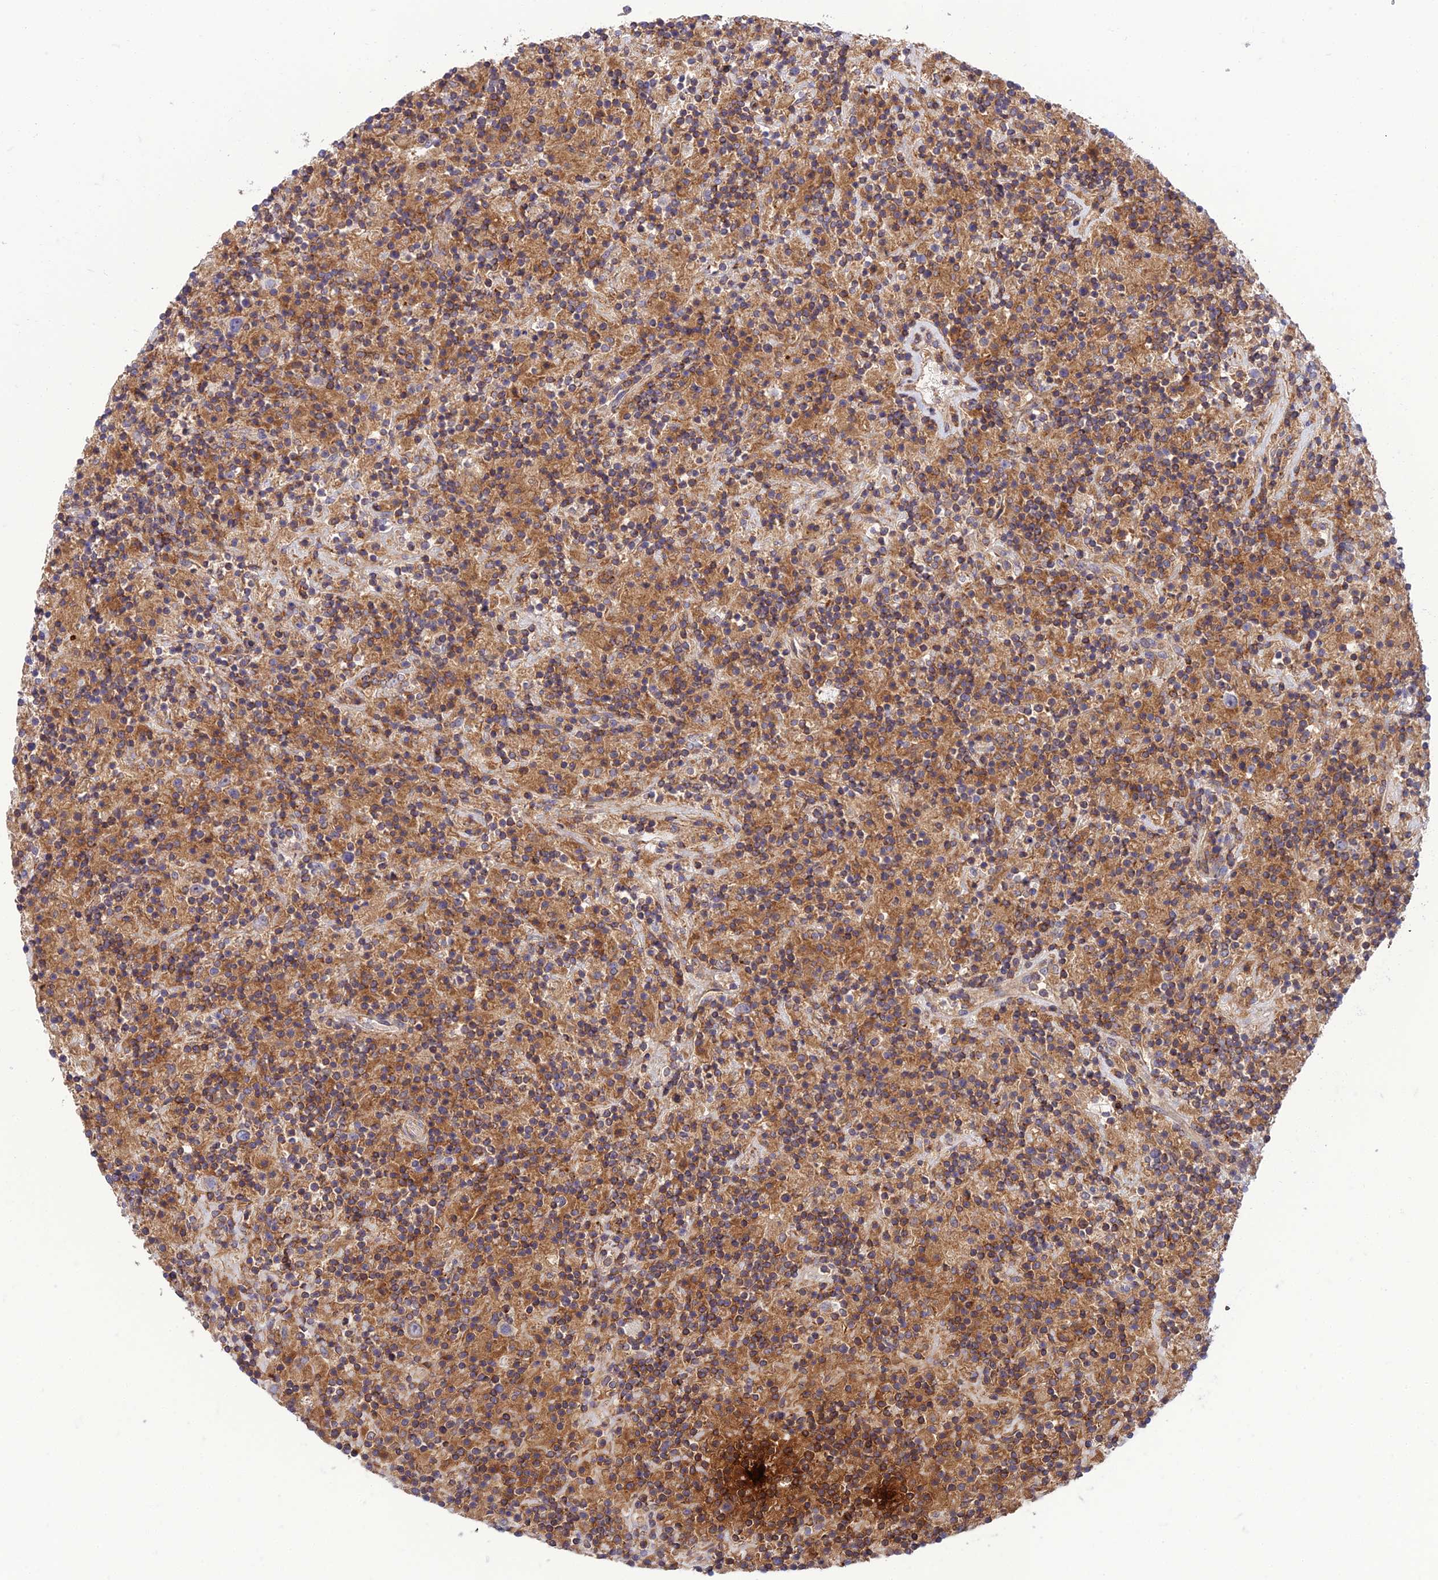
{"staining": {"intensity": "weak", "quantity": "25%-75%", "location": "cytoplasmic/membranous"}, "tissue": "lymphoma", "cell_type": "Tumor cells", "image_type": "cancer", "snomed": [{"axis": "morphology", "description": "Hodgkin's disease, NOS"}, {"axis": "topography", "description": "Lymph node"}], "caption": "Approximately 25%-75% of tumor cells in lymphoma reveal weak cytoplasmic/membranous protein staining as visualized by brown immunohistochemical staining.", "gene": "IRAK3", "patient": {"sex": "male", "age": 70}}